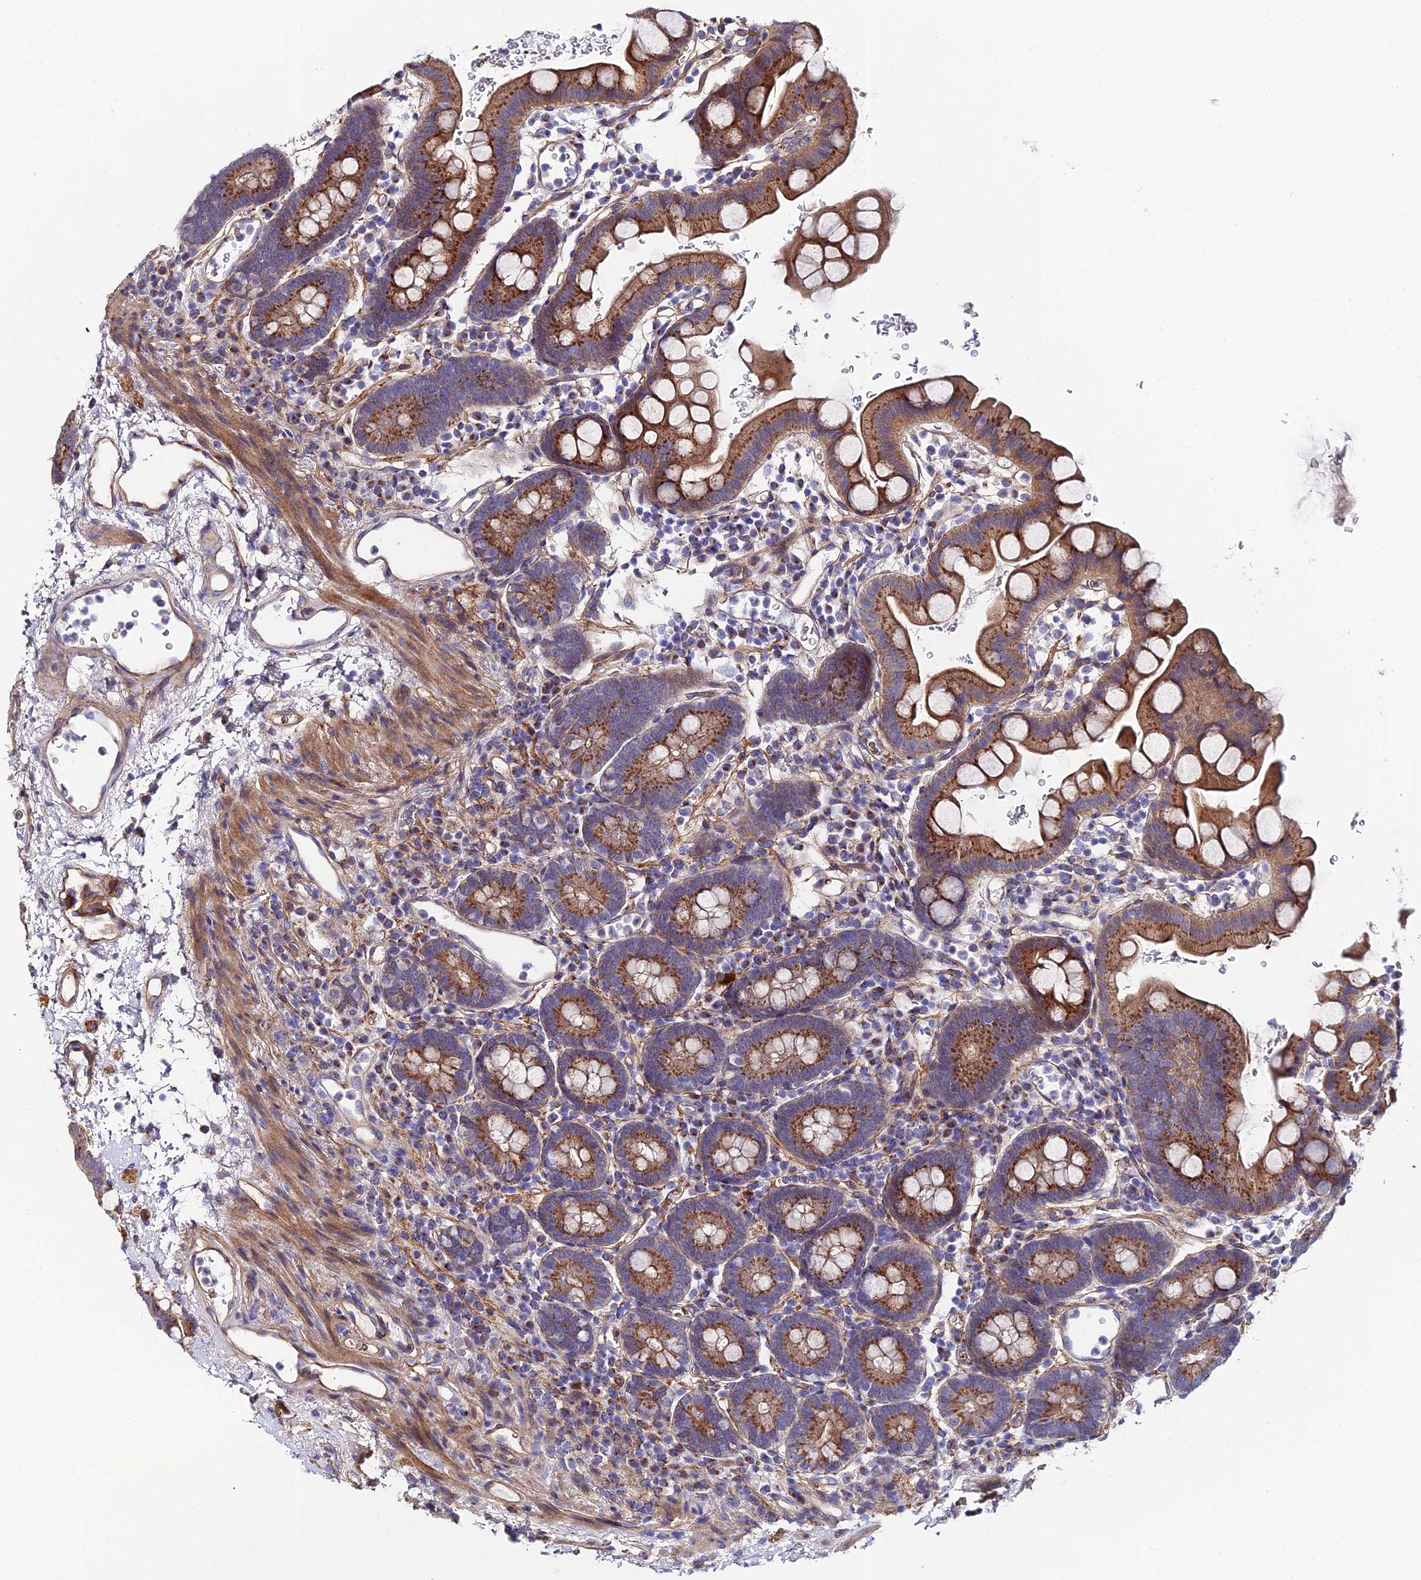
{"staining": {"intensity": "moderate", "quantity": ">75%", "location": "cytoplasmic/membranous"}, "tissue": "small intestine", "cell_type": "Glandular cells", "image_type": "normal", "snomed": [{"axis": "morphology", "description": "Normal tissue, NOS"}, {"axis": "topography", "description": "Stomach, upper"}, {"axis": "topography", "description": "Stomach, lower"}, {"axis": "topography", "description": "Small intestine"}], "caption": "The histopathology image shows staining of unremarkable small intestine, revealing moderate cytoplasmic/membranous protein expression (brown color) within glandular cells. The protein of interest is stained brown, and the nuclei are stained in blue (DAB (3,3'-diaminobenzidine) IHC with brightfield microscopy, high magnification).", "gene": "ADGRF3", "patient": {"sex": "male", "age": 68}}